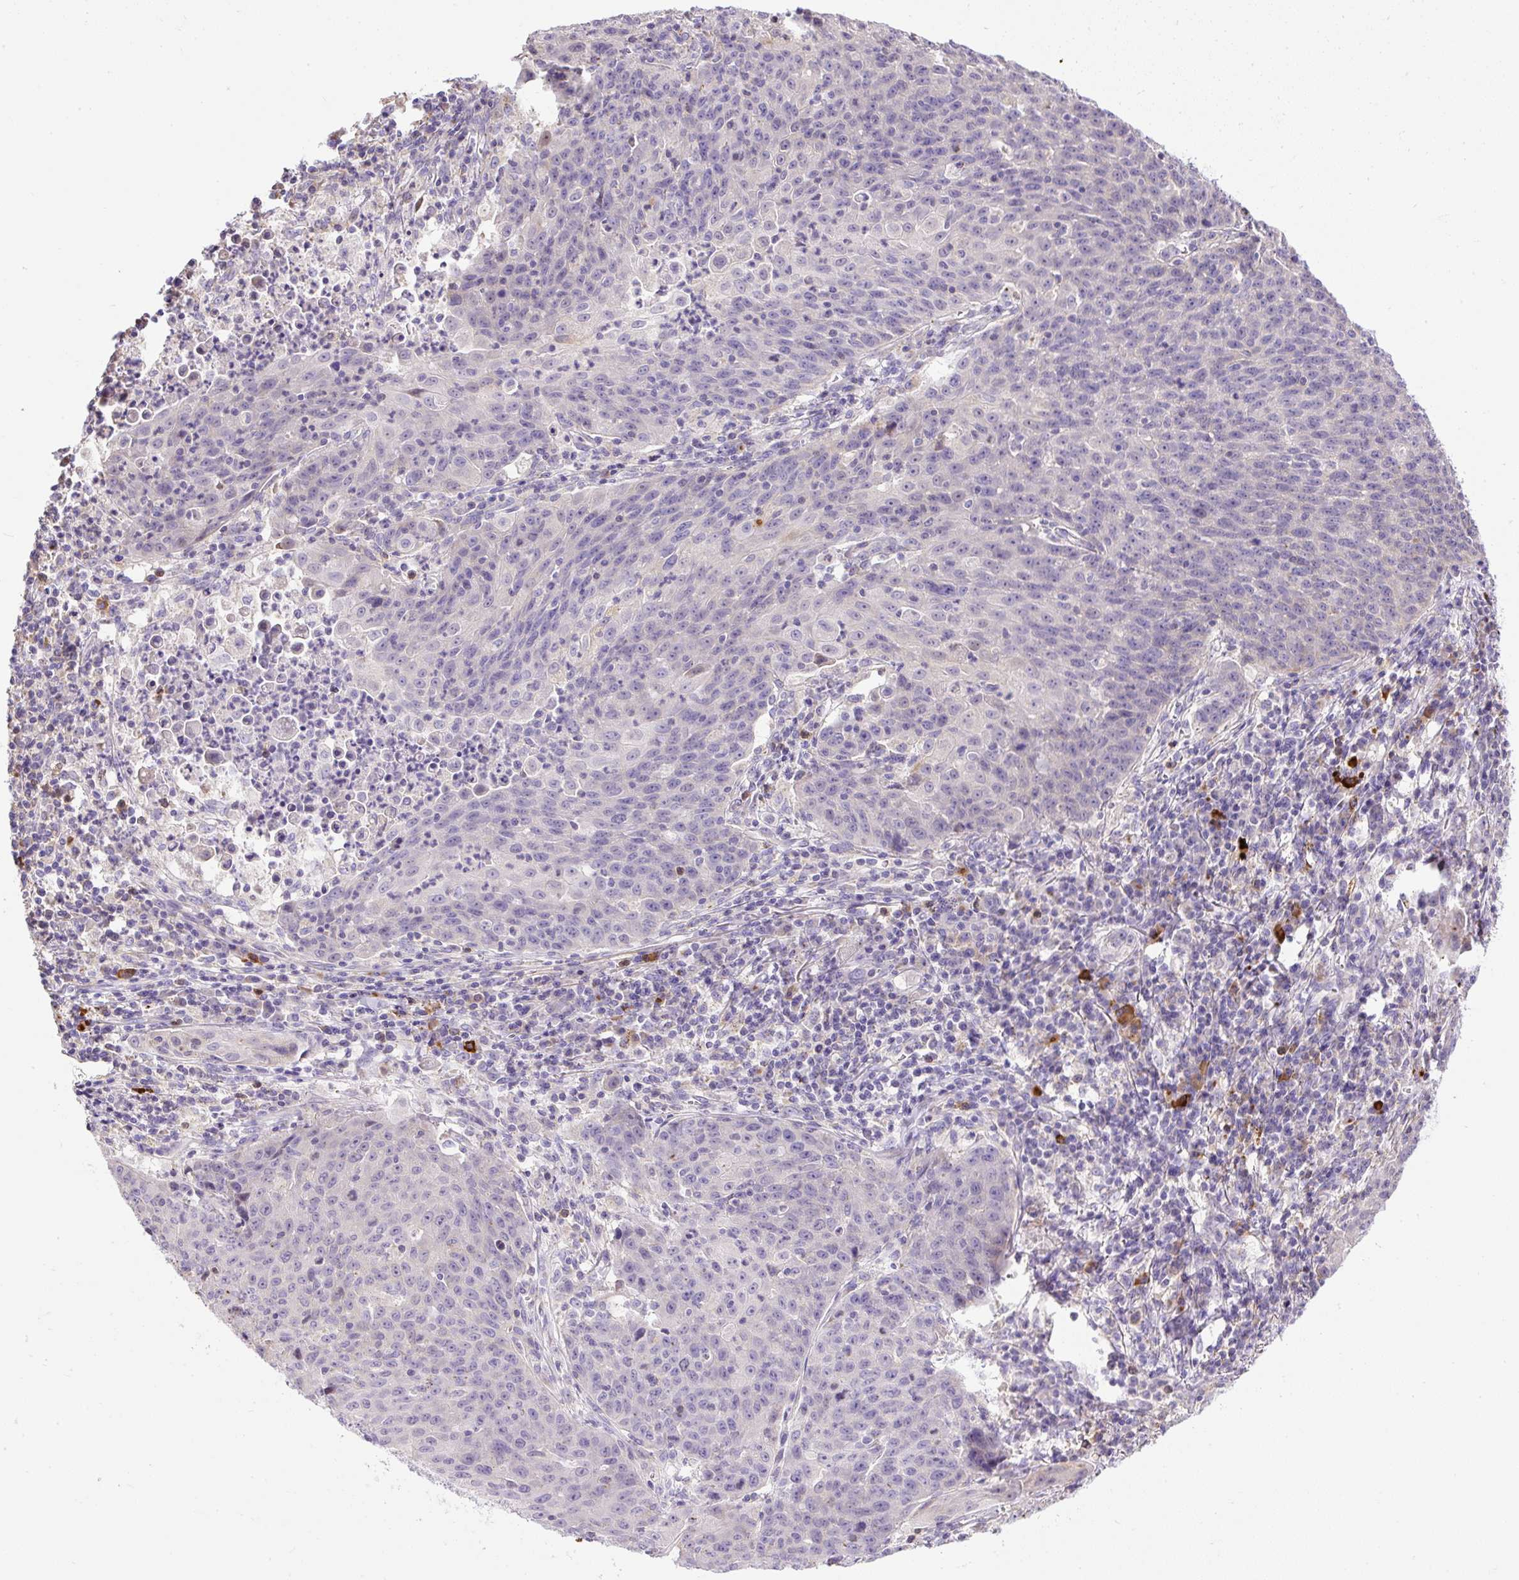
{"staining": {"intensity": "negative", "quantity": "none", "location": "none"}, "tissue": "lung cancer", "cell_type": "Tumor cells", "image_type": "cancer", "snomed": [{"axis": "morphology", "description": "Squamous cell carcinoma, NOS"}, {"axis": "morphology", "description": "Squamous cell carcinoma, metastatic, NOS"}, {"axis": "topography", "description": "Bronchus"}, {"axis": "topography", "description": "Lung"}], "caption": "High power microscopy micrograph of an IHC histopathology image of lung cancer (squamous cell carcinoma), revealing no significant expression in tumor cells.", "gene": "CFAP47", "patient": {"sex": "male", "age": 62}}